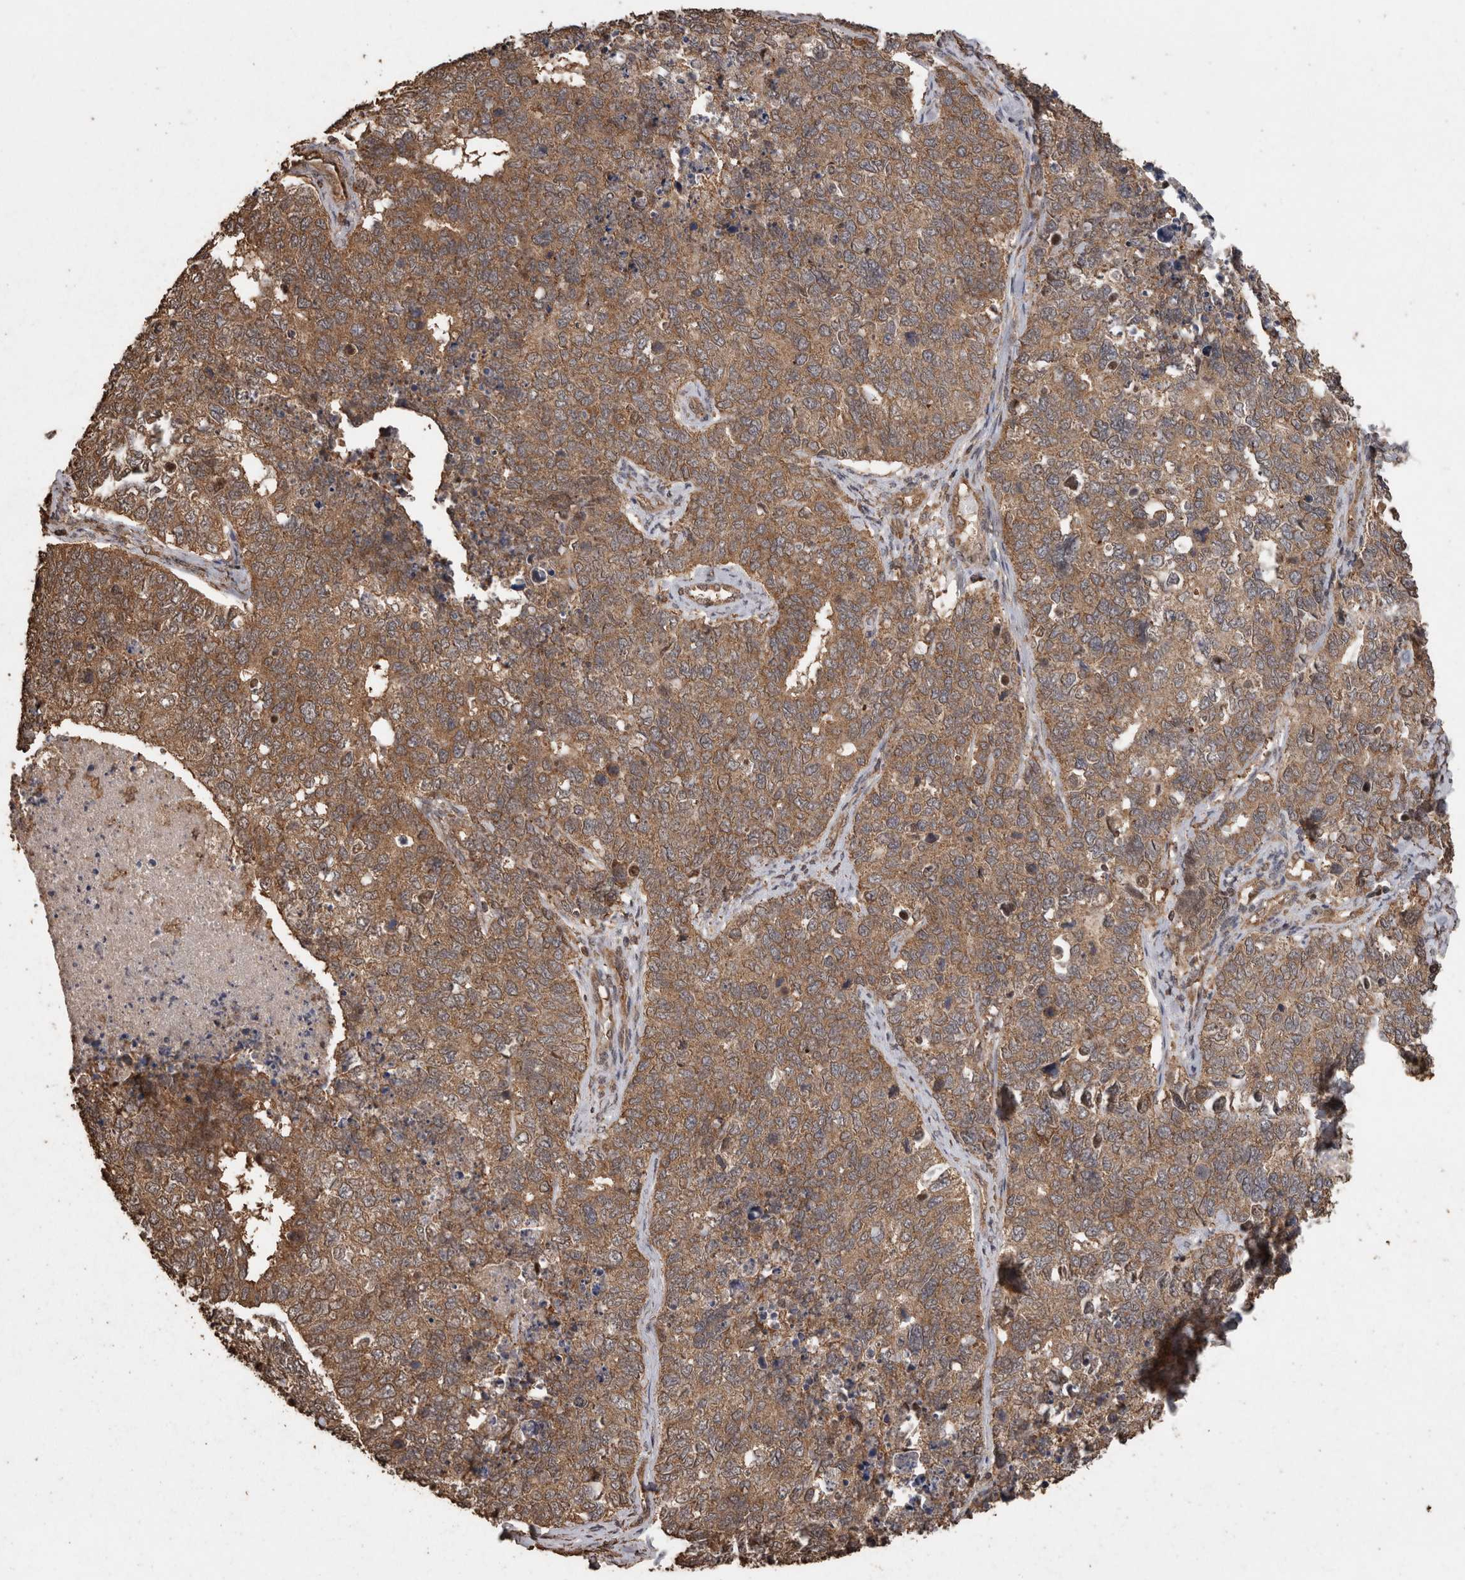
{"staining": {"intensity": "moderate", "quantity": ">75%", "location": "cytoplasmic/membranous"}, "tissue": "cervical cancer", "cell_type": "Tumor cells", "image_type": "cancer", "snomed": [{"axis": "morphology", "description": "Squamous cell carcinoma, NOS"}, {"axis": "topography", "description": "Cervix"}], "caption": "Immunohistochemistry (IHC) staining of cervical squamous cell carcinoma, which exhibits medium levels of moderate cytoplasmic/membranous expression in about >75% of tumor cells indicating moderate cytoplasmic/membranous protein positivity. The staining was performed using DAB (3,3'-diaminobenzidine) (brown) for protein detection and nuclei were counterstained in hematoxylin (blue).", "gene": "PINK1", "patient": {"sex": "female", "age": 63}}